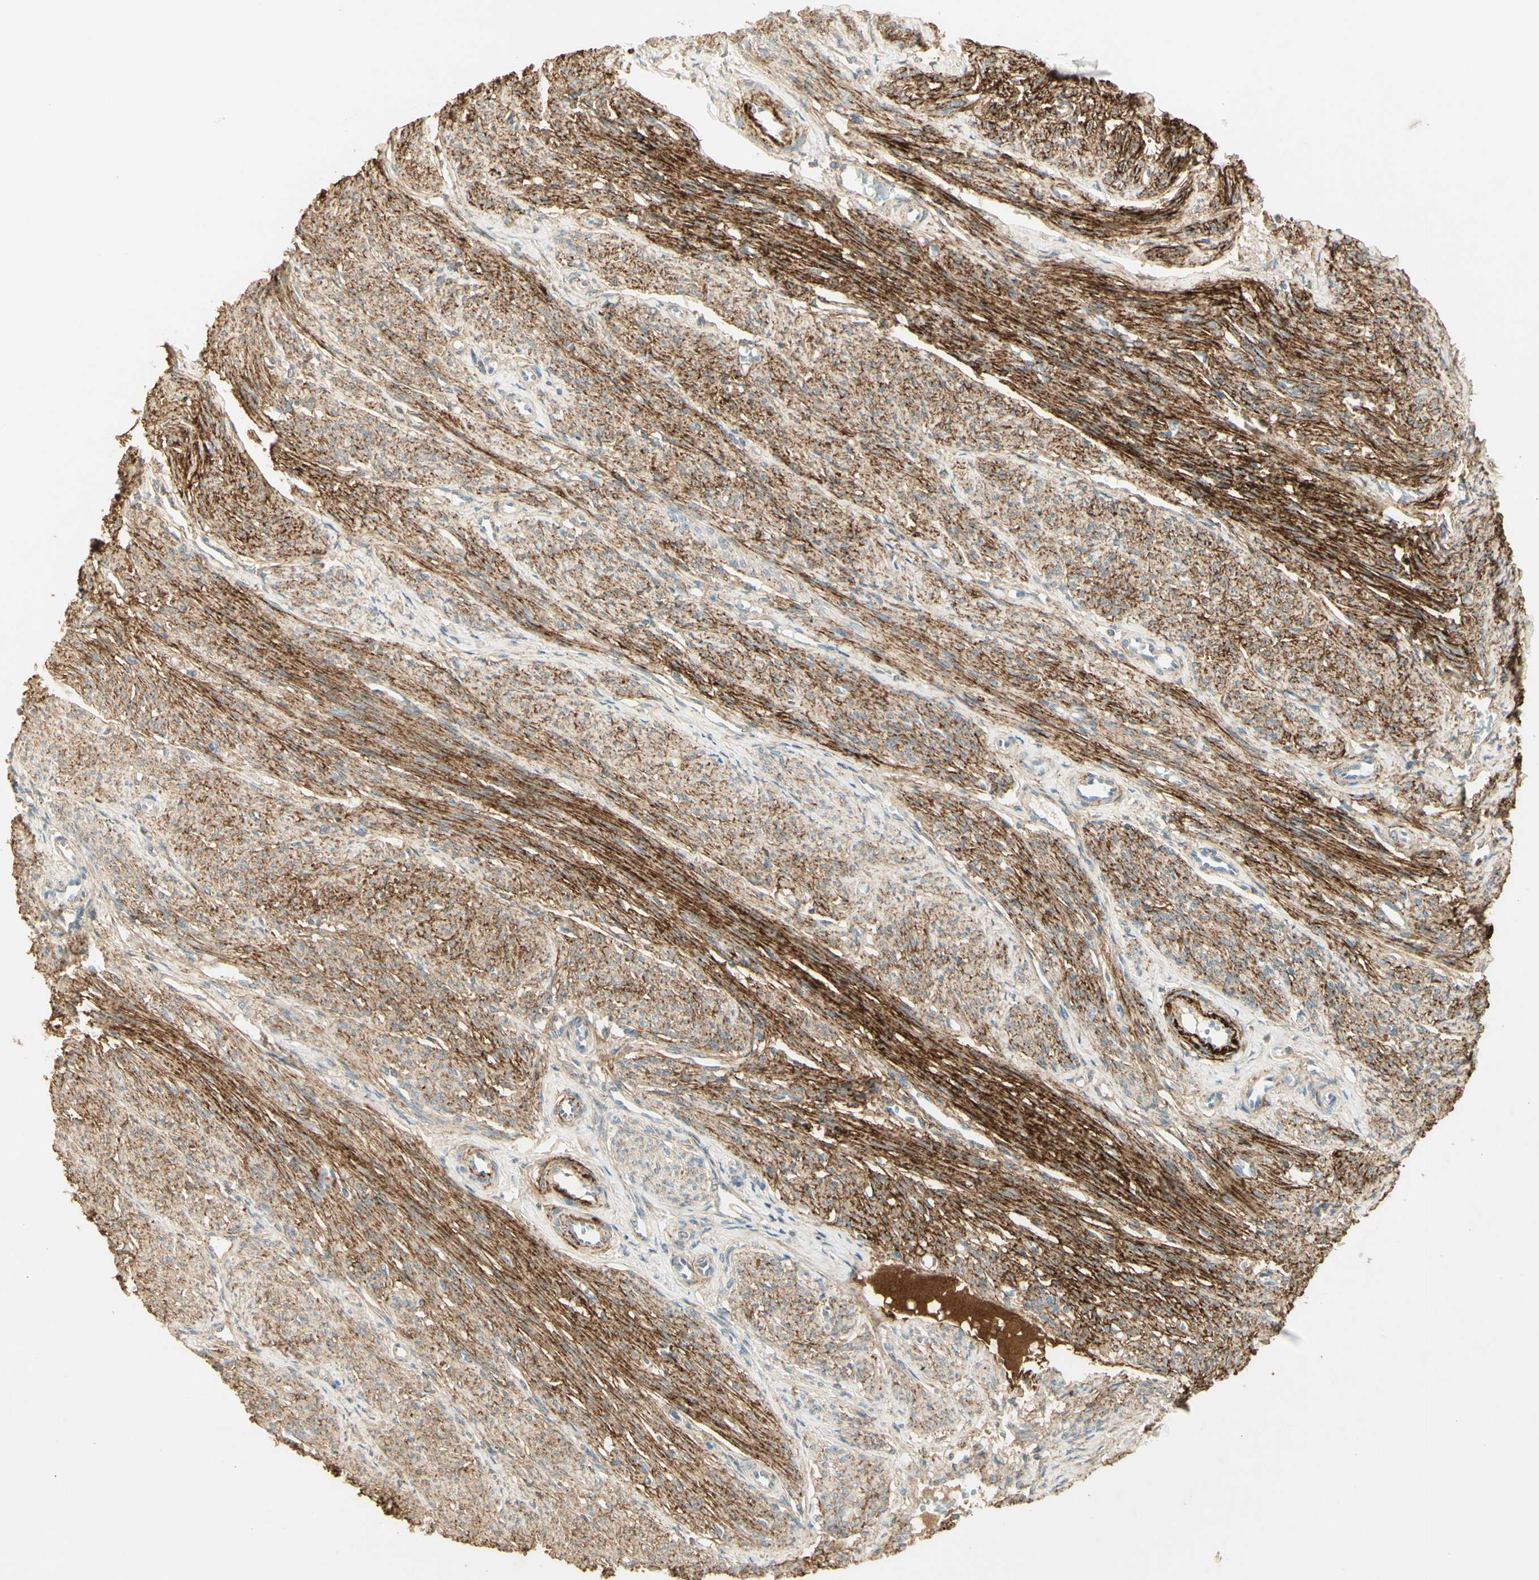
{"staining": {"intensity": "moderate", "quantity": "25%-75%", "location": "cytoplasmic/membranous"}, "tissue": "smooth muscle", "cell_type": "Smooth muscle cells", "image_type": "normal", "snomed": [{"axis": "morphology", "description": "Normal tissue, NOS"}, {"axis": "topography", "description": "Smooth muscle"}], "caption": "This micrograph demonstrates benign smooth muscle stained with IHC to label a protein in brown. The cytoplasmic/membranous of smooth muscle cells show moderate positivity for the protein. Nuclei are counter-stained blue.", "gene": "TNN", "patient": {"sex": "female", "age": 65}}